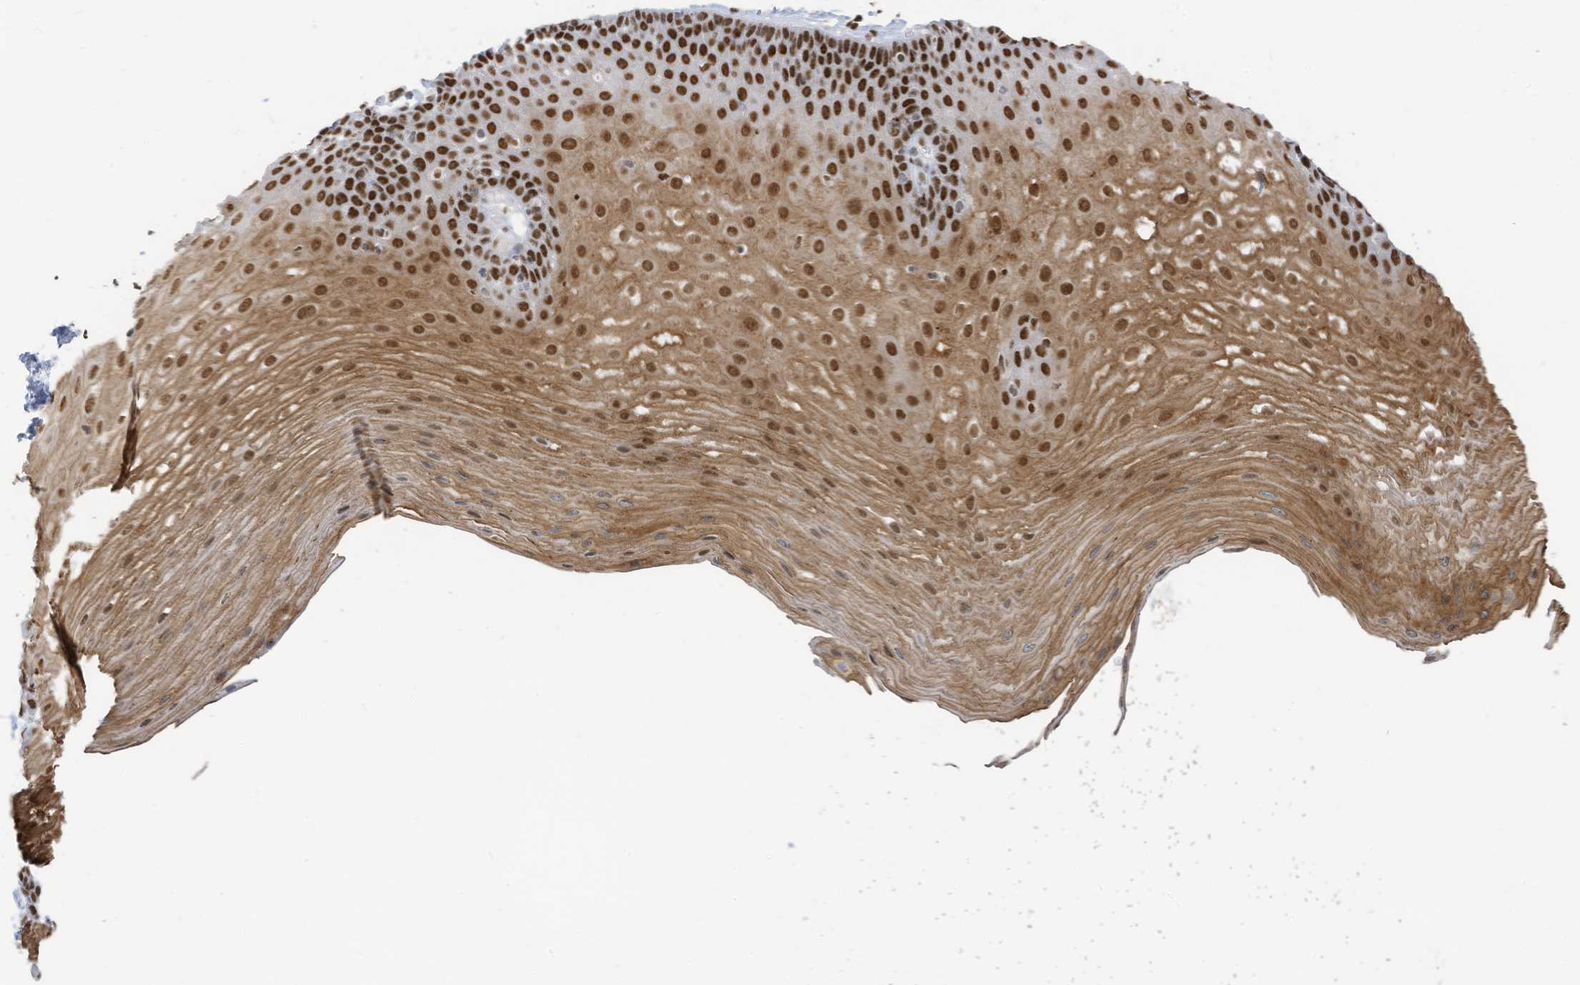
{"staining": {"intensity": "strong", "quantity": ">75%", "location": "cytoplasmic/membranous,nuclear"}, "tissue": "esophagus", "cell_type": "Squamous epithelial cells", "image_type": "normal", "snomed": [{"axis": "morphology", "description": "Normal tissue, NOS"}, {"axis": "topography", "description": "Esophagus"}], "caption": "Protein staining of benign esophagus exhibits strong cytoplasmic/membranous,nuclear positivity in approximately >75% of squamous epithelial cells.", "gene": "KHSRP", "patient": {"sex": "male", "age": 62}}